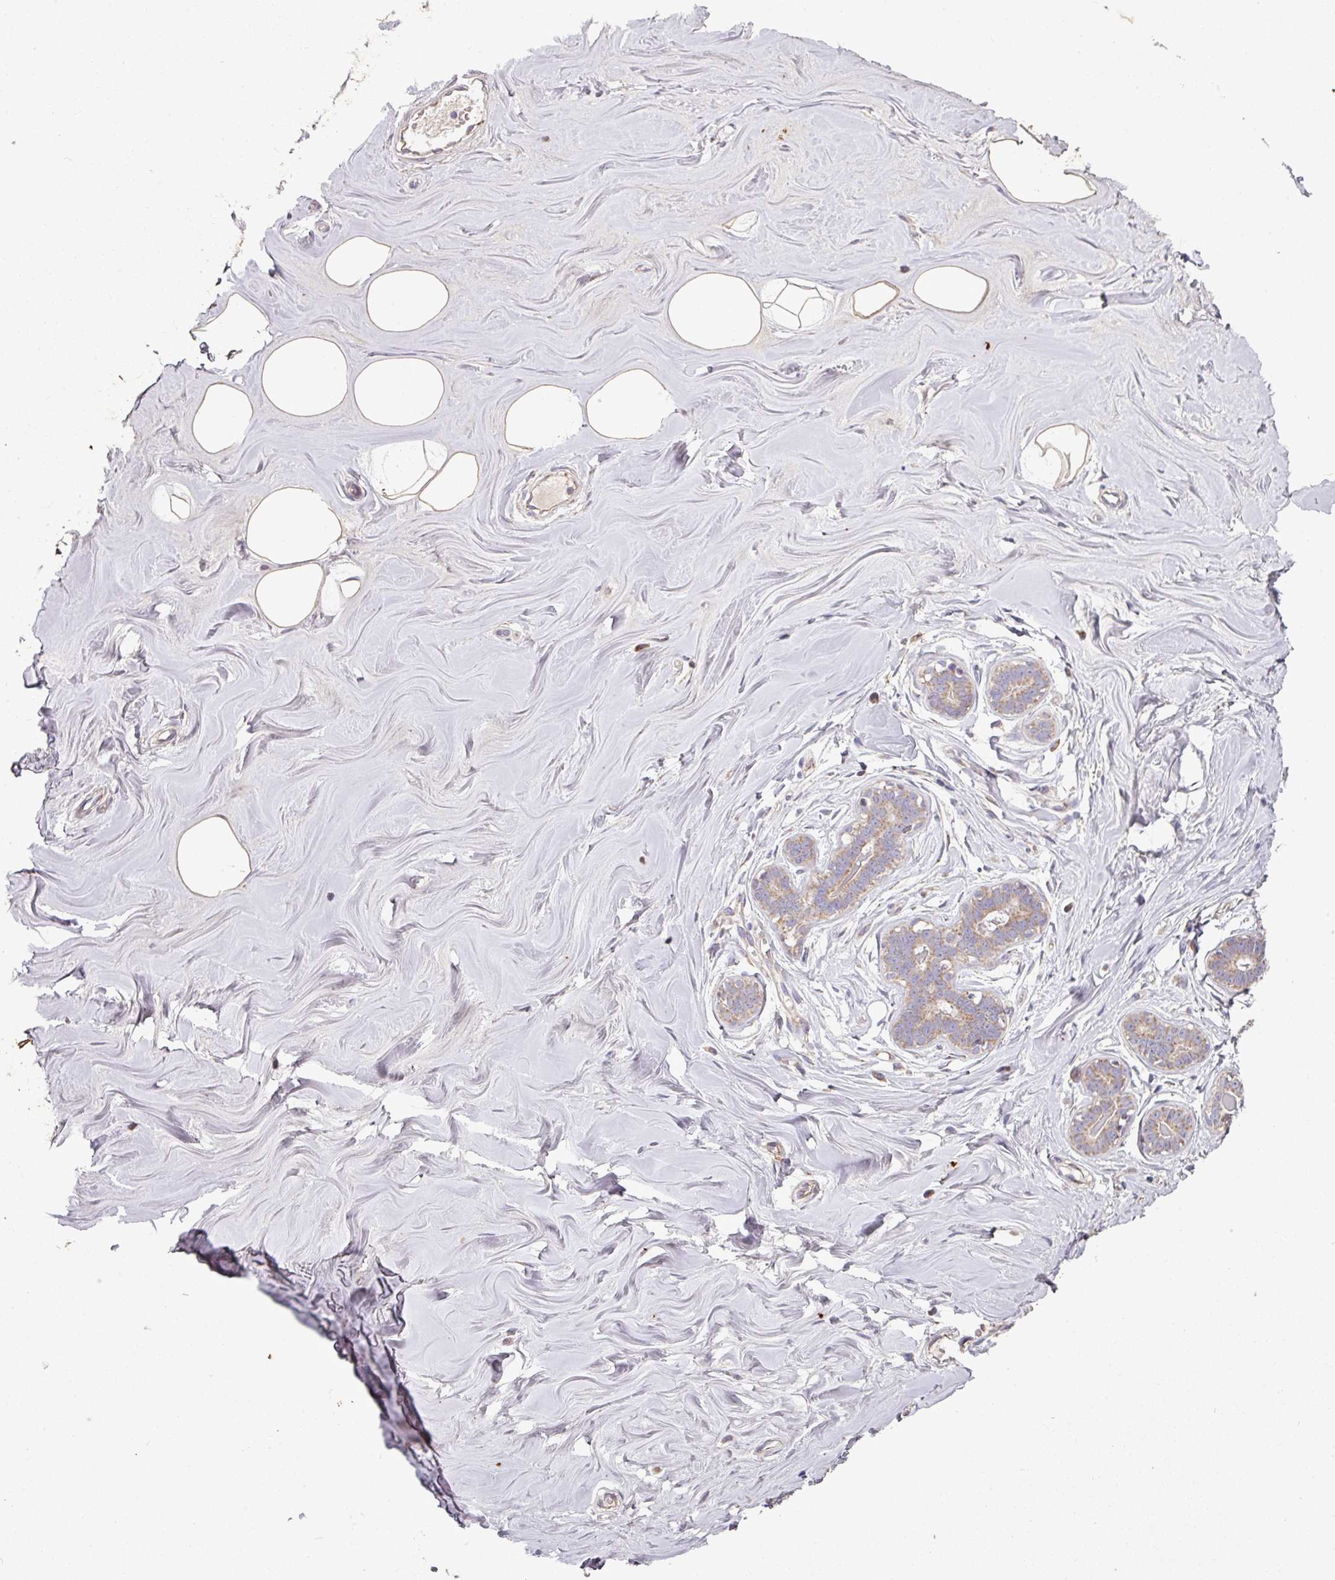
{"staining": {"intensity": "negative", "quantity": "none", "location": "none"}, "tissue": "breast", "cell_type": "Adipocytes", "image_type": "normal", "snomed": [{"axis": "morphology", "description": "Normal tissue, NOS"}, {"axis": "topography", "description": "Breast"}], "caption": "Immunohistochemistry (IHC) of normal human breast displays no positivity in adipocytes. (Brightfield microscopy of DAB IHC at high magnification).", "gene": "ENSG00000260170", "patient": {"sex": "female", "age": 25}}